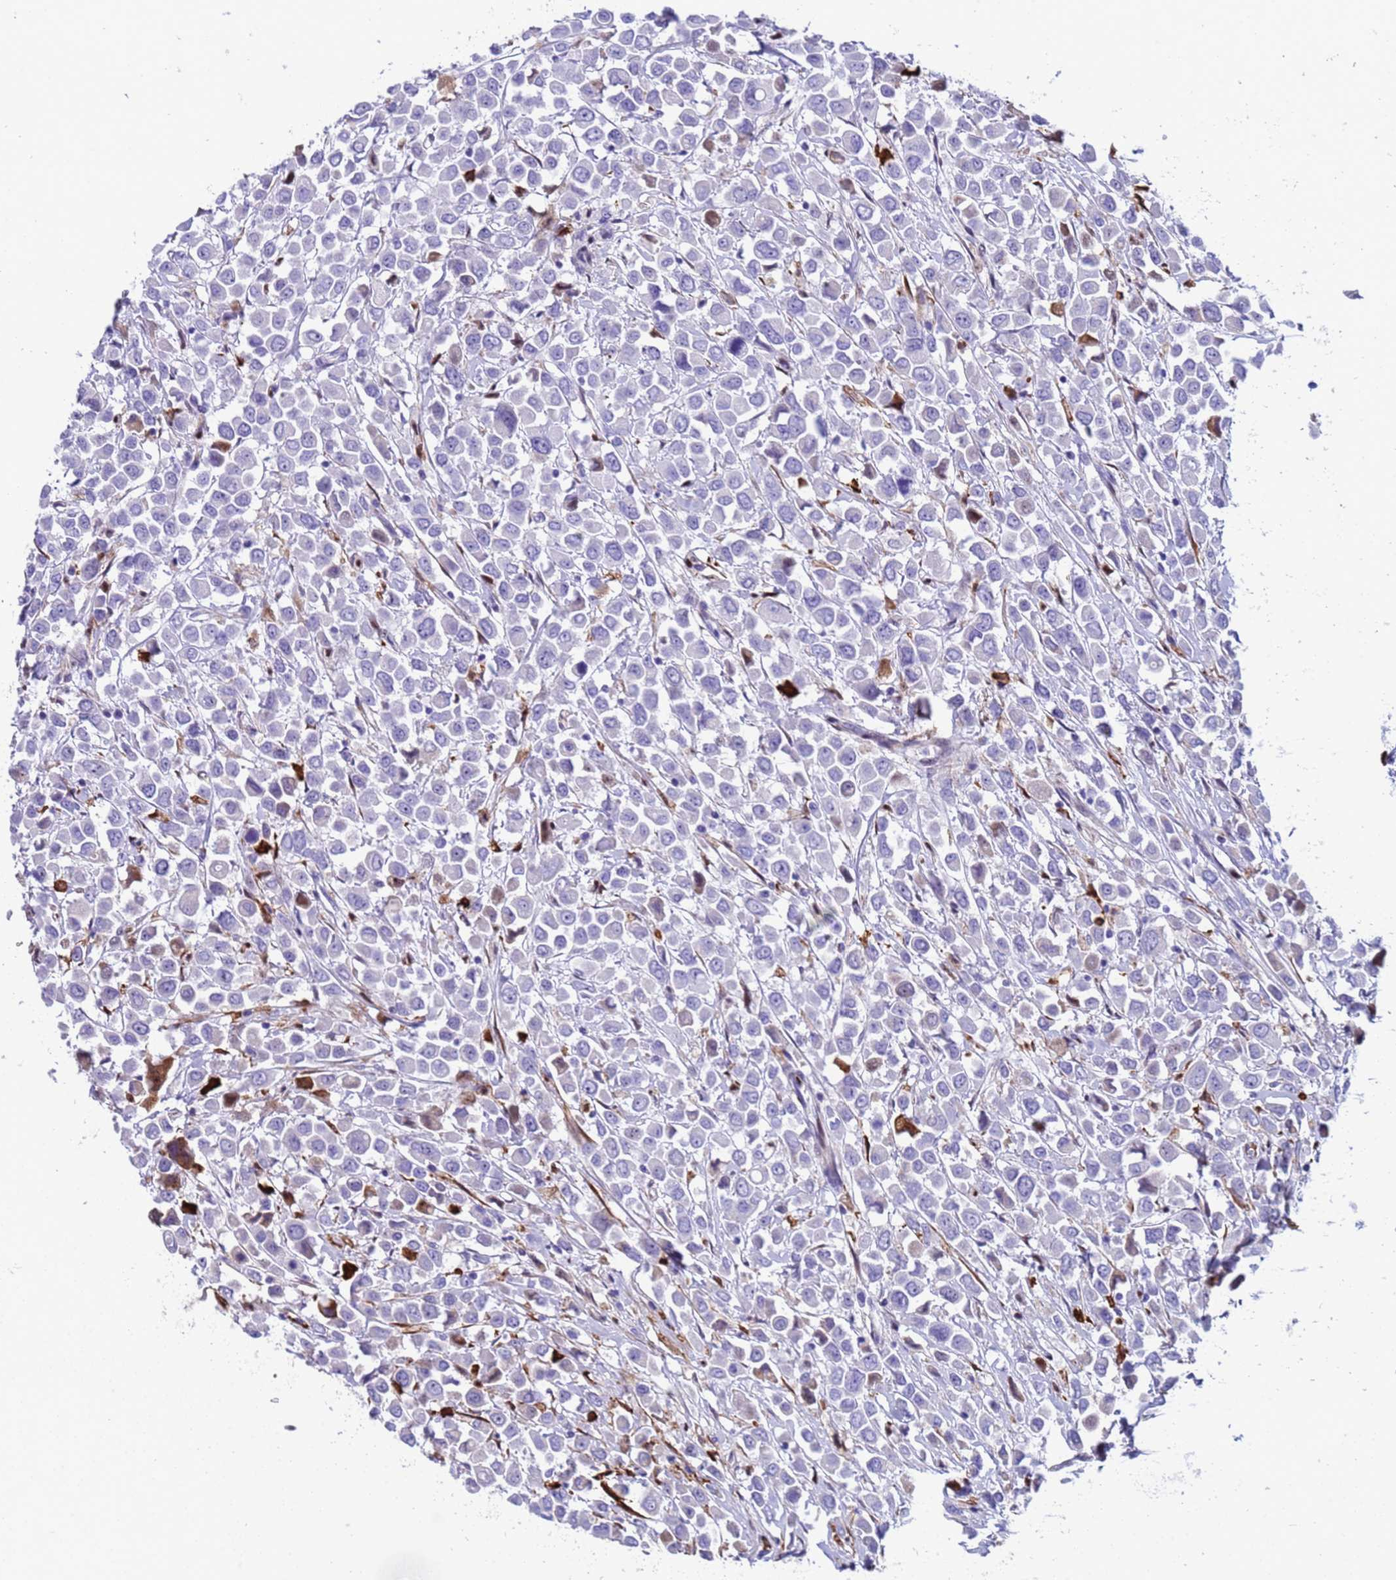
{"staining": {"intensity": "negative", "quantity": "none", "location": "none"}, "tissue": "breast cancer", "cell_type": "Tumor cells", "image_type": "cancer", "snomed": [{"axis": "morphology", "description": "Duct carcinoma"}, {"axis": "topography", "description": "Breast"}], "caption": "Immunohistochemical staining of human breast invasive ductal carcinoma shows no significant positivity in tumor cells.", "gene": "POP5", "patient": {"sex": "female", "age": 61}}